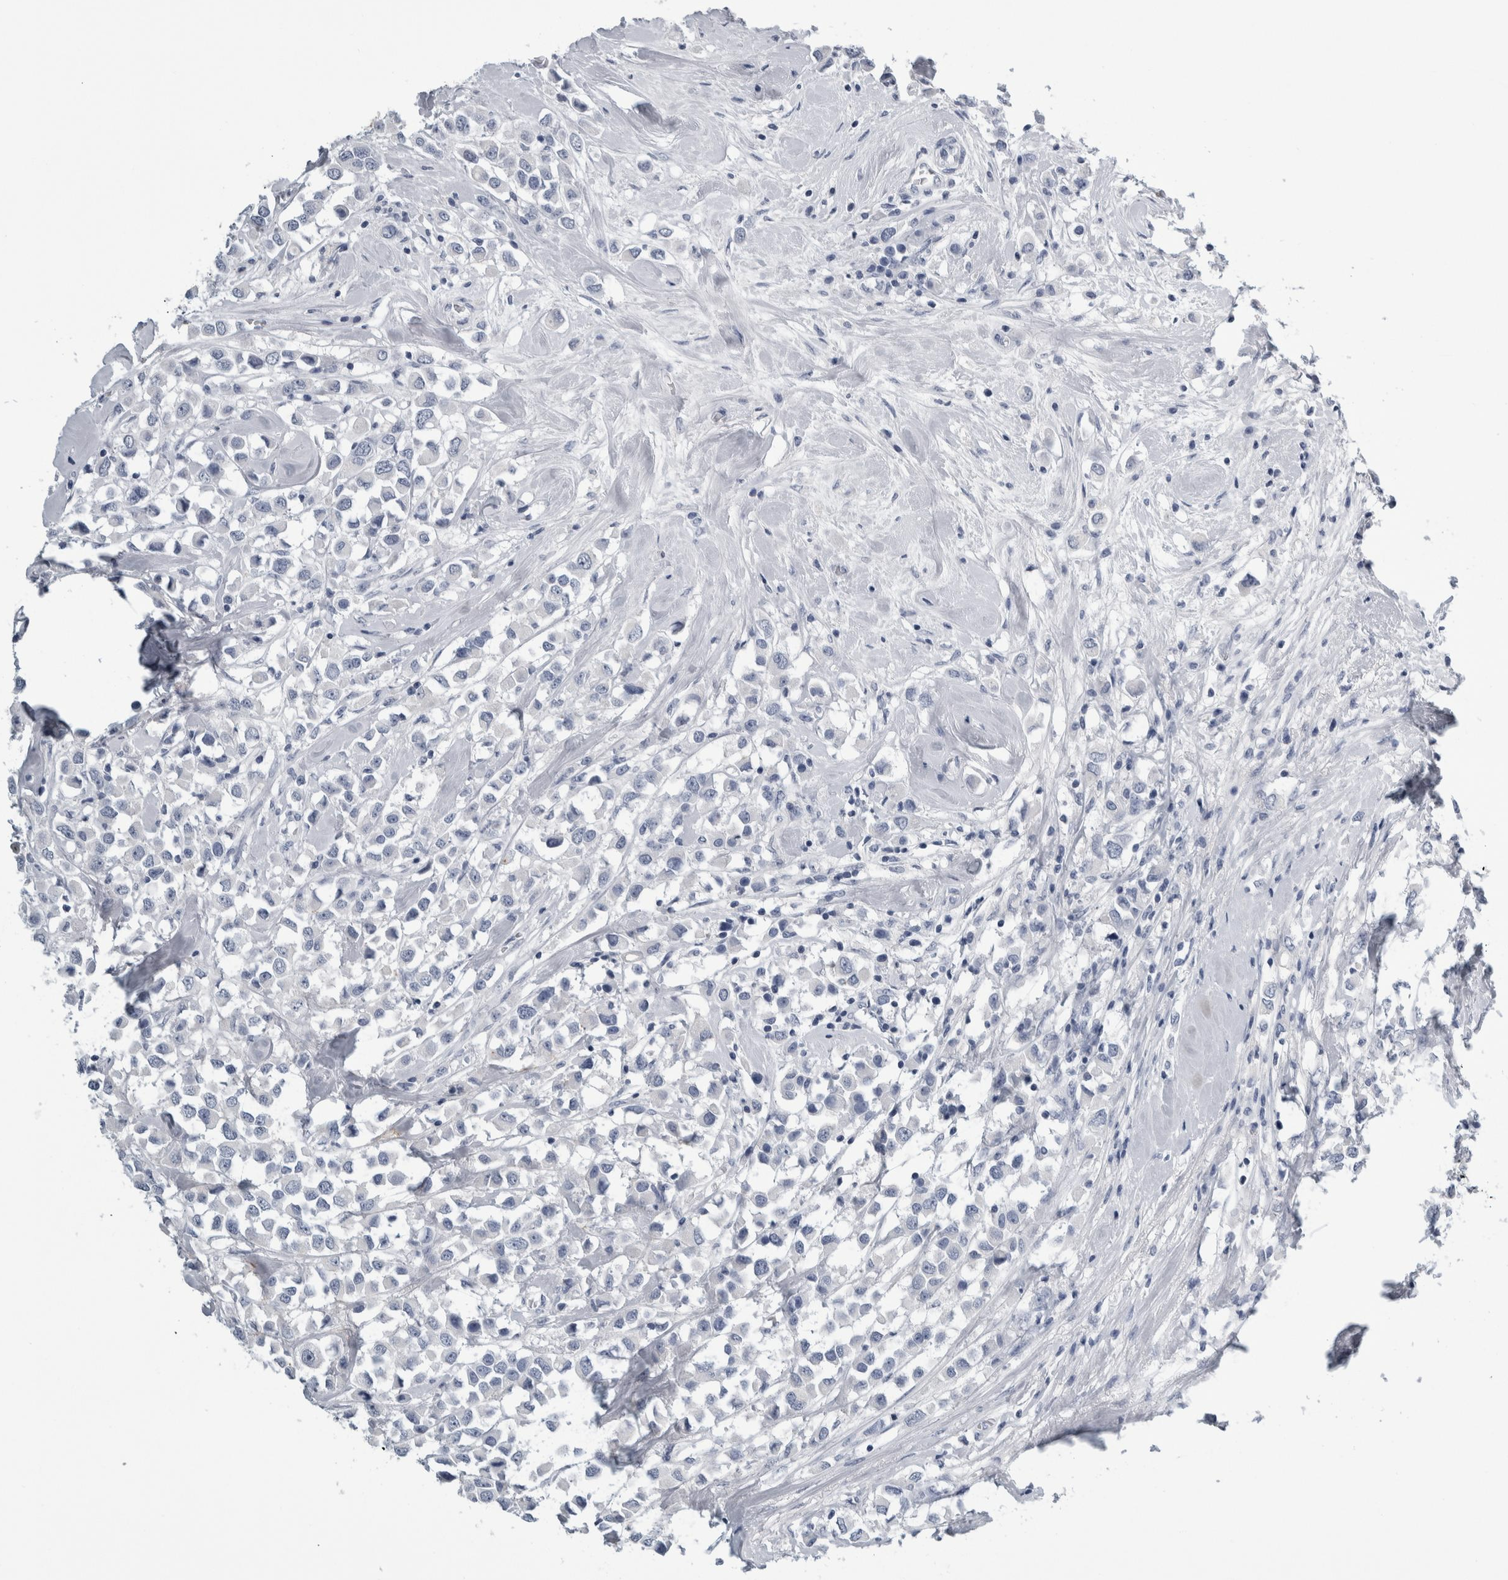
{"staining": {"intensity": "negative", "quantity": "none", "location": "none"}, "tissue": "breast cancer", "cell_type": "Tumor cells", "image_type": "cancer", "snomed": [{"axis": "morphology", "description": "Duct carcinoma"}, {"axis": "topography", "description": "Breast"}], "caption": "Immunohistochemical staining of intraductal carcinoma (breast) exhibits no significant positivity in tumor cells.", "gene": "ANKFY1", "patient": {"sex": "female", "age": 61}}